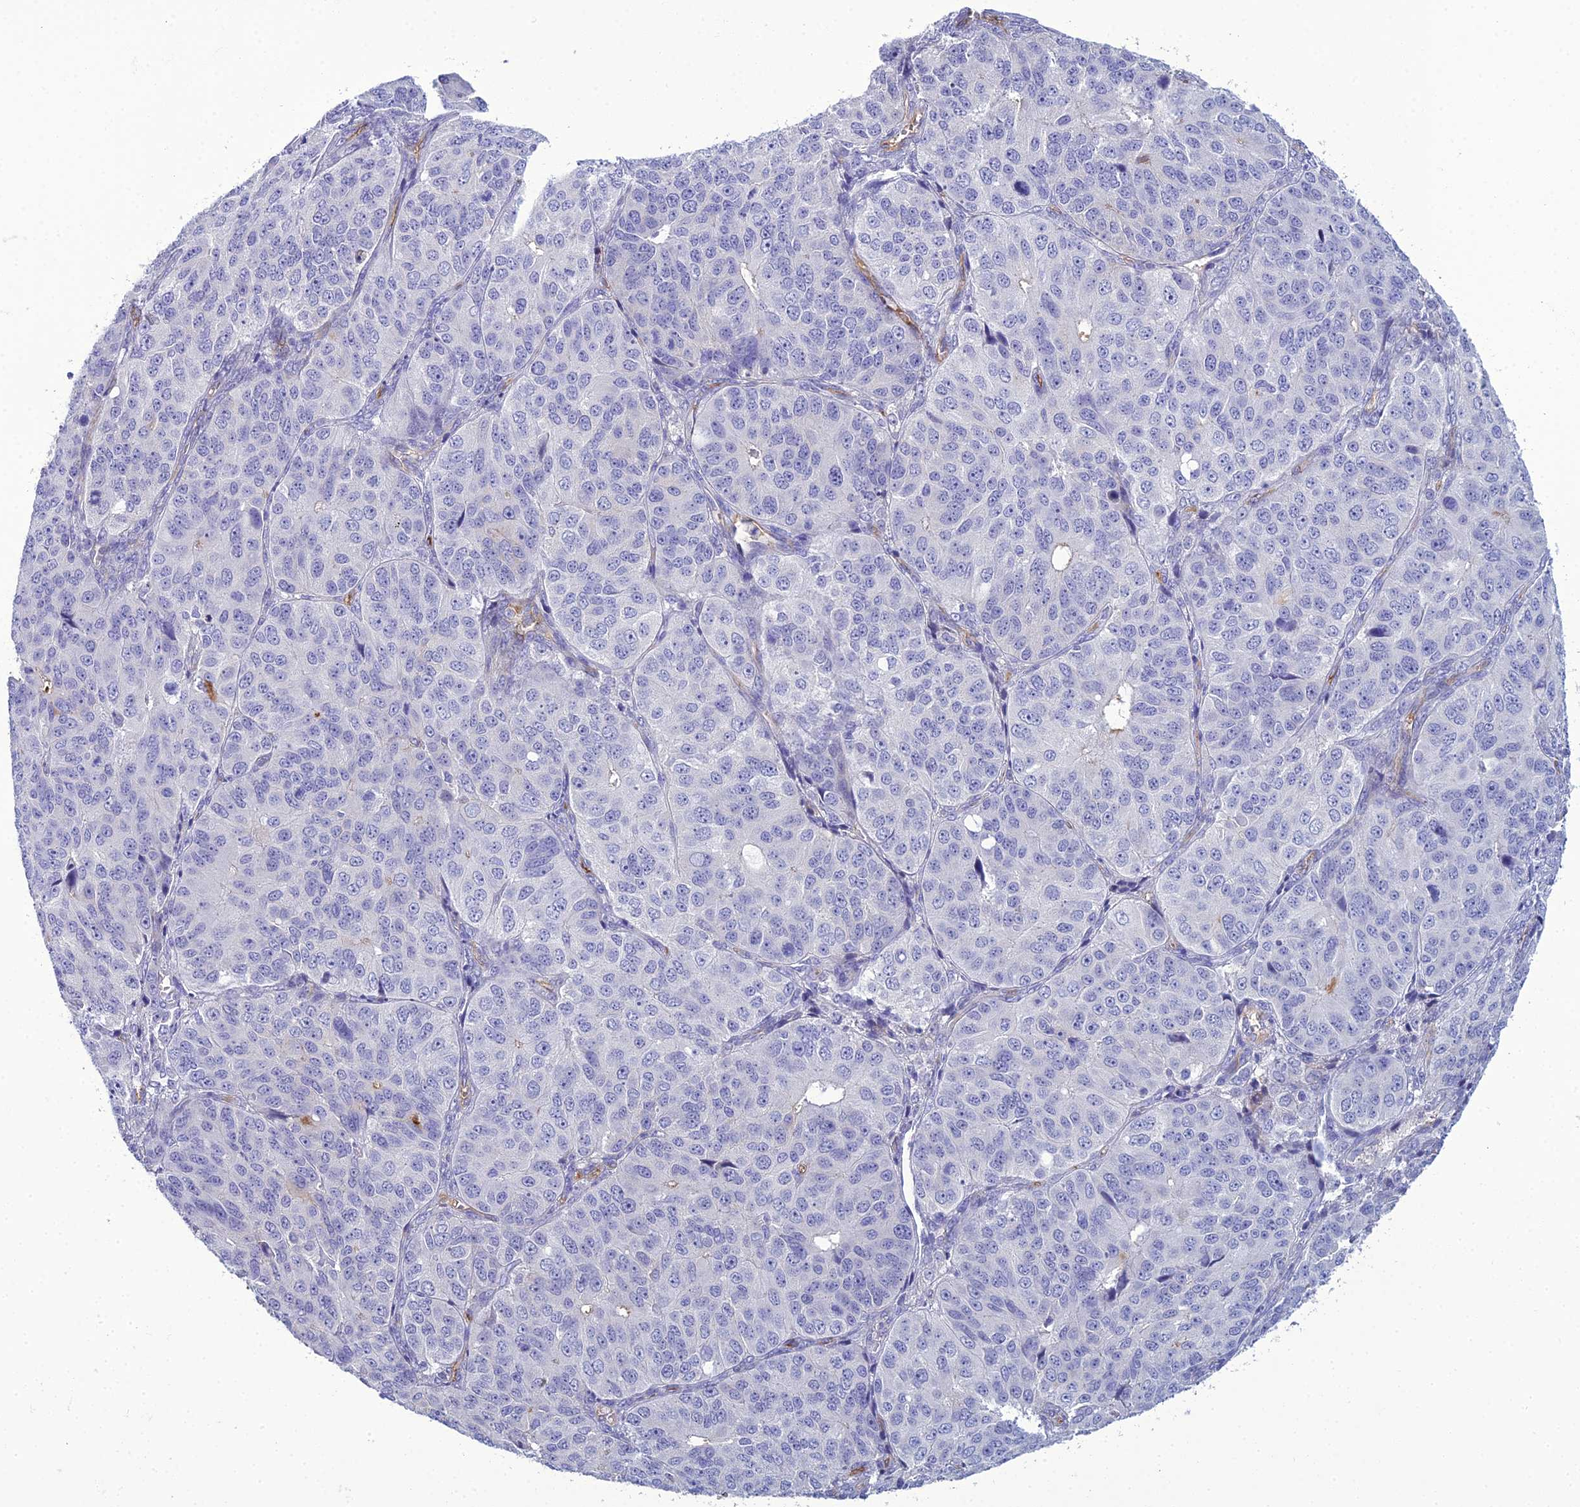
{"staining": {"intensity": "negative", "quantity": "none", "location": "none"}, "tissue": "ovarian cancer", "cell_type": "Tumor cells", "image_type": "cancer", "snomed": [{"axis": "morphology", "description": "Carcinoma, endometroid"}, {"axis": "topography", "description": "Ovary"}], "caption": "Image shows no significant protein staining in tumor cells of ovarian cancer (endometroid carcinoma).", "gene": "ACE", "patient": {"sex": "female", "age": 51}}